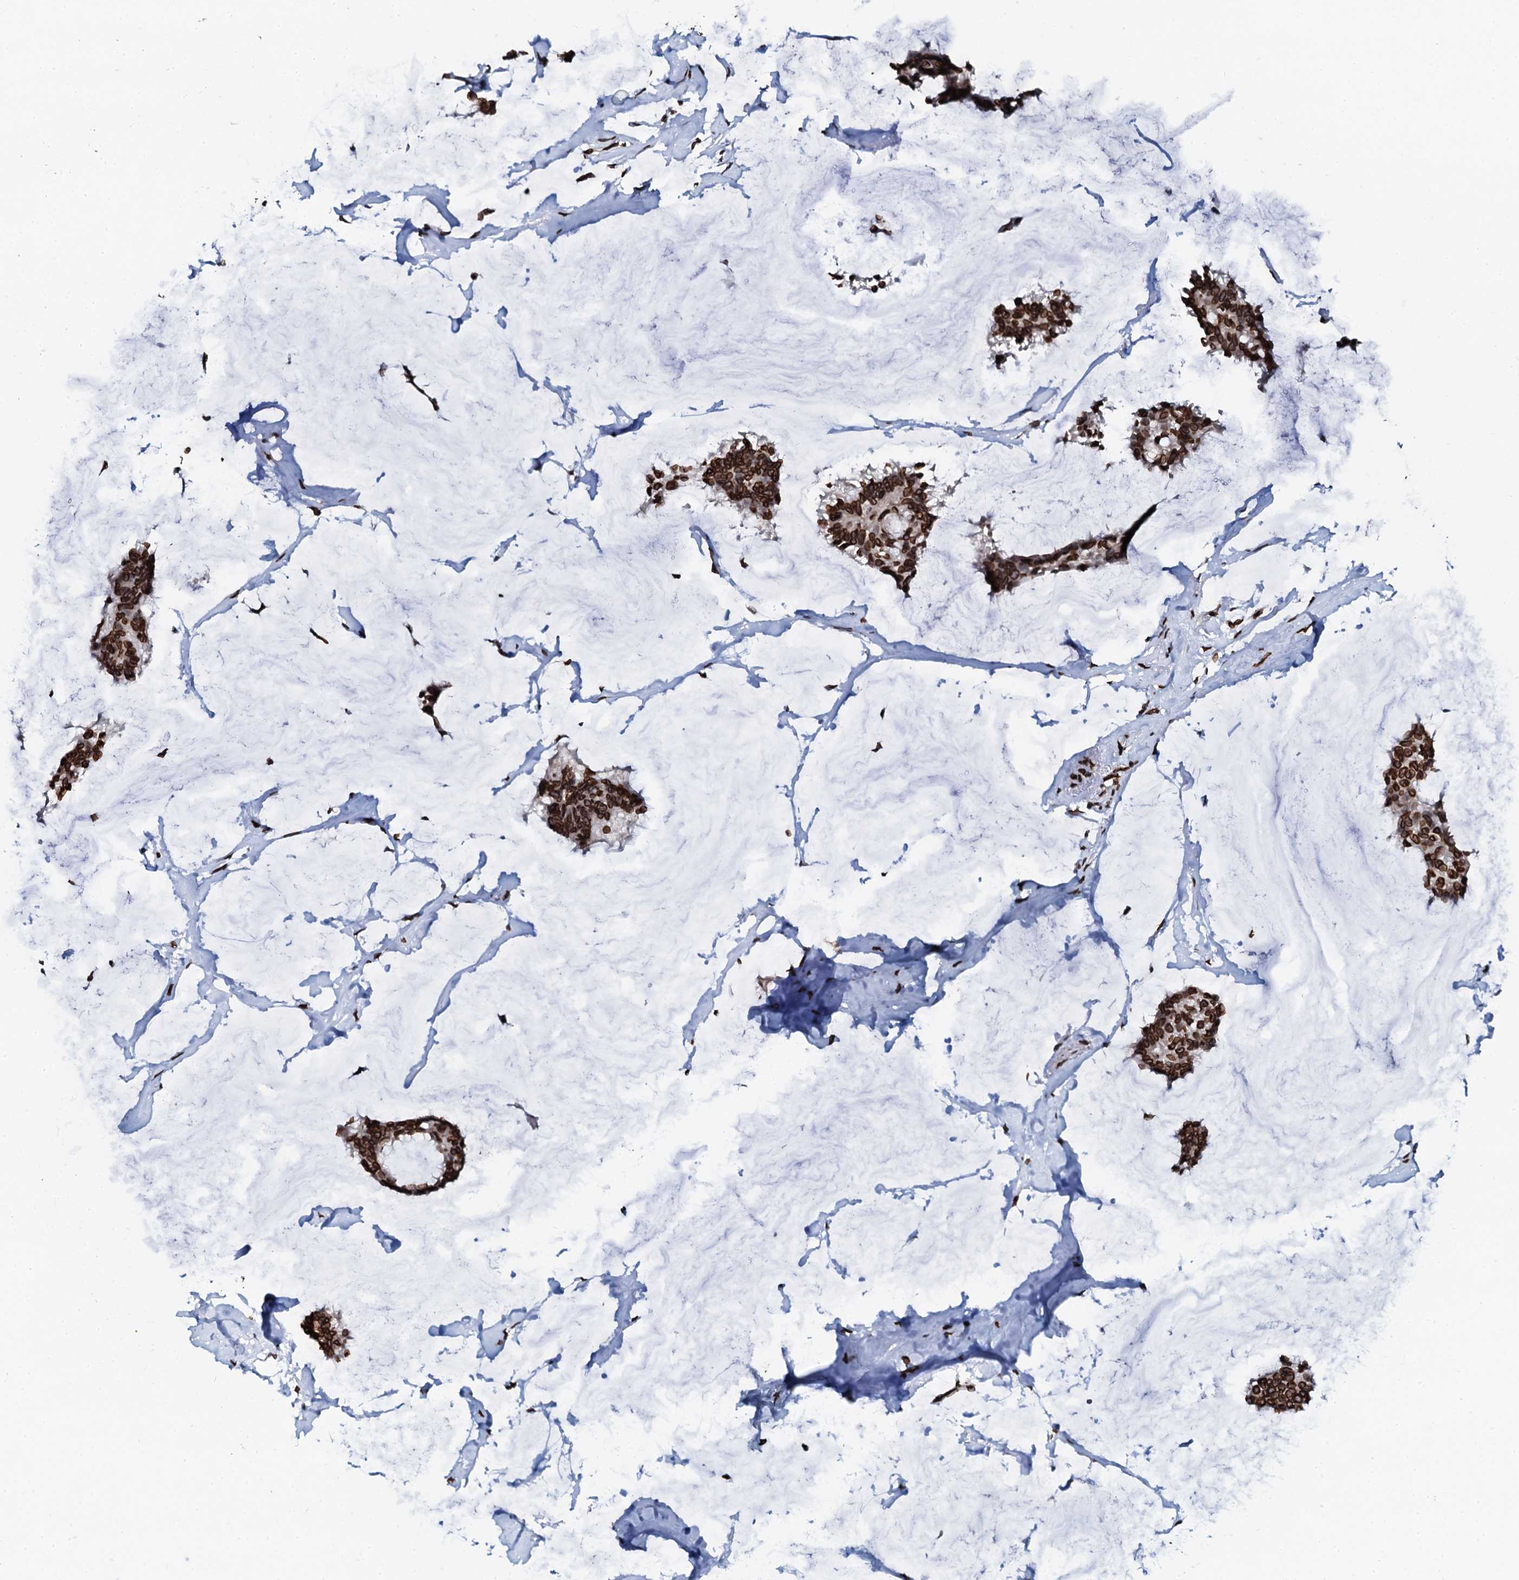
{"staining": {"intensity": "strong", "quantity": ">75%", "location": "nuclear"}, "tissue": "breast cancer", "cell_type": "Tumor cells", "image_type": "cancer", "snomed": [{"axis": "morphology", "description": "Duct carcinoma"}, {"axis": "topography", "description": "Breast"}], "caption": "Immunohistochemistry (IHC) micrograph of infiltrating ductal carcinoma (breast) stained for a protein (brown), which exhibits high levels of strong nuclear positivity in approximately >75% of tumor cells.", "gene": "KATNAL2", "patient": {"sex": "female", "age": 93}}